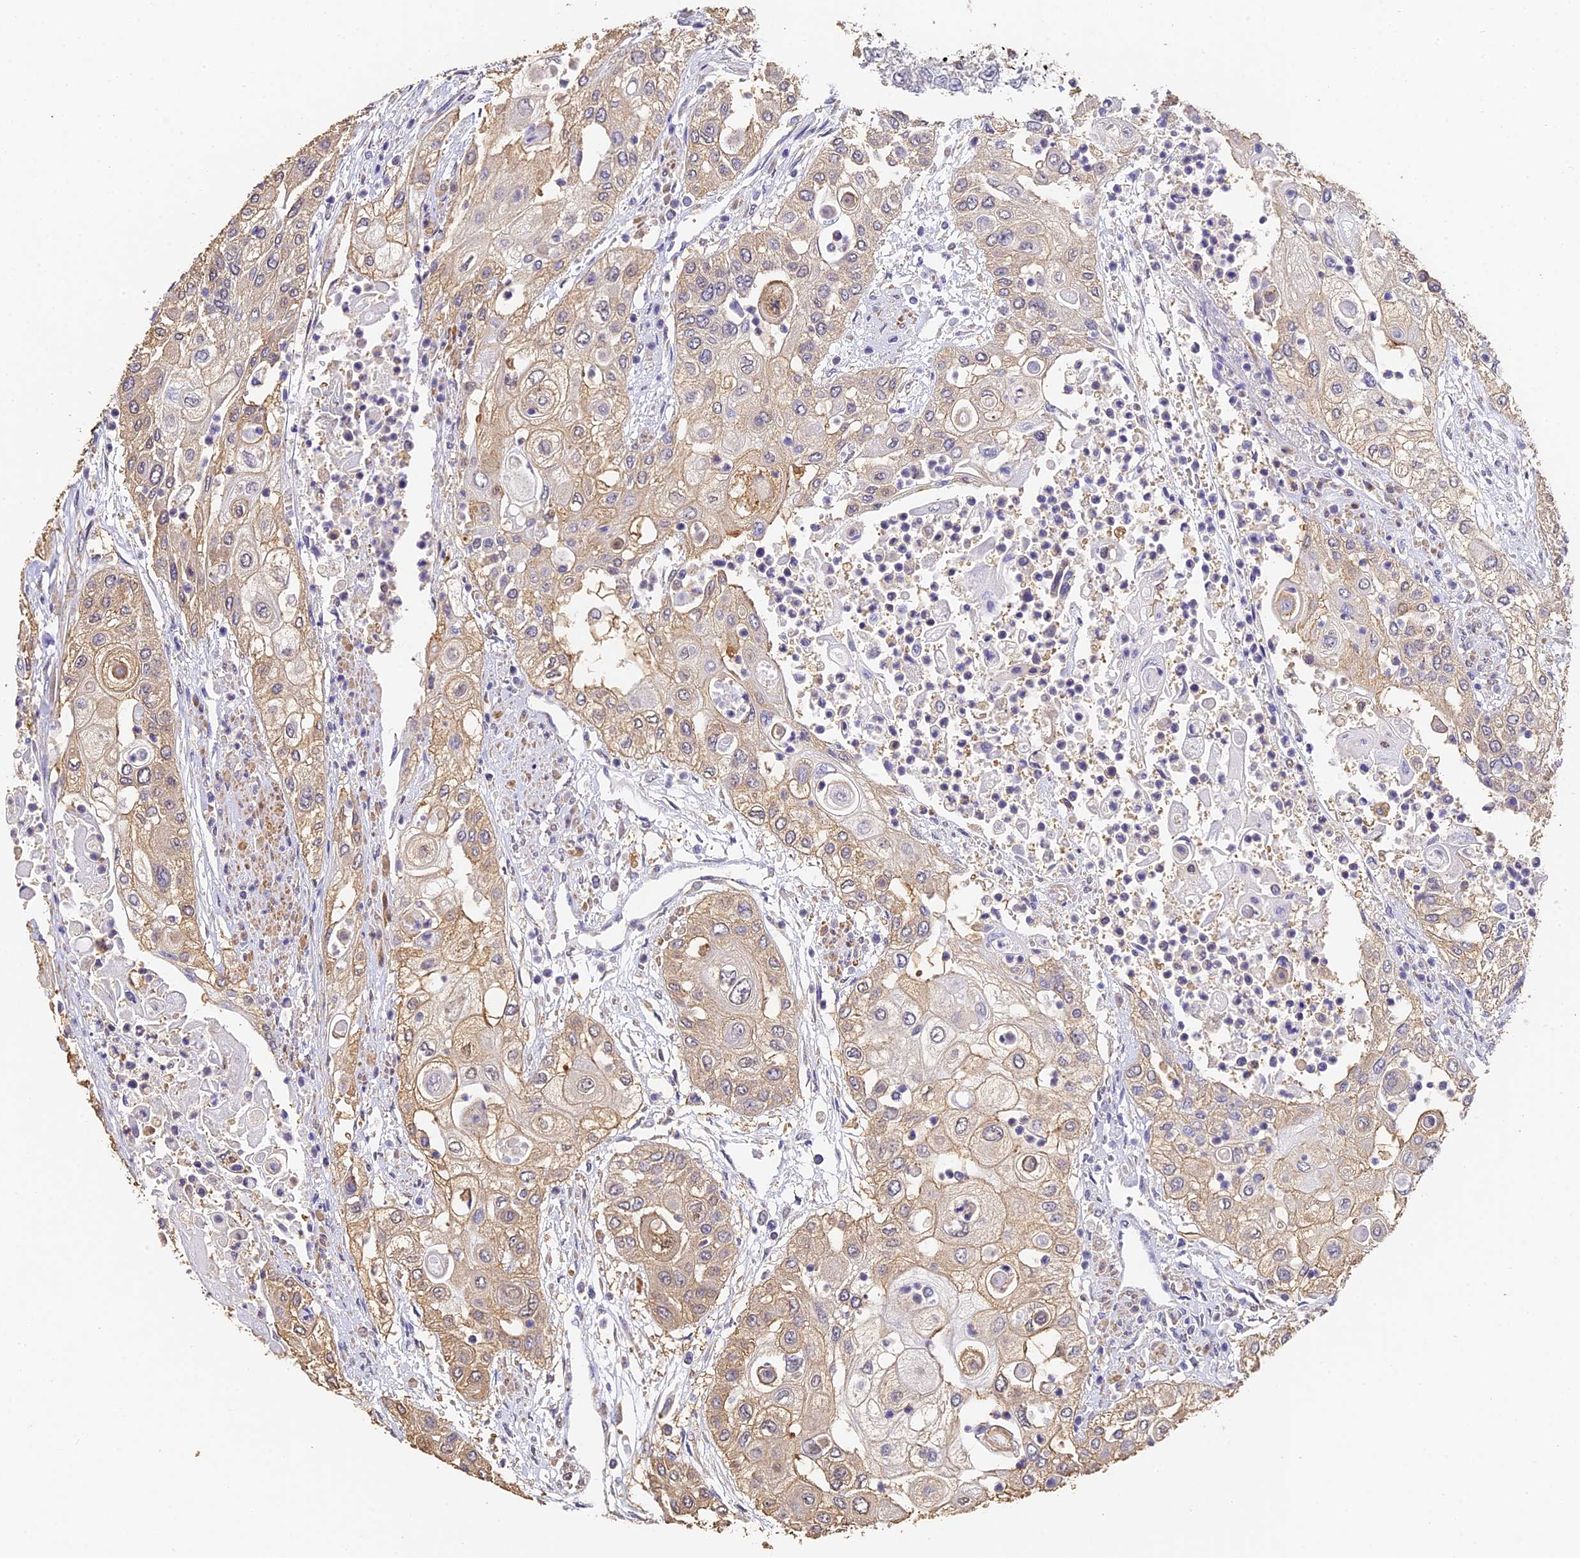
{"staining": {"intensity": "weak", "quantity": "25%-75%", "location": "cytoplasmic/membranous"}, "tissue": "urothelial cancer", "cell_type": "Tumor cells", "image_type": "cancer", "snomed": [{"axis": "morphology", "description": "Urothelial carcinoma, High grade"}, {"axis": "topography", "description": "Urinary bladder"}], "caption": "Immunohistochemistry micrograph of high-grade urothelial carcinoma stained for a protein (brown), which exhibits low levels of weak cytoplasmic/membranous positivity in approximately 25%-75% of tumor cells.", "gene": "SLC11A1", "patient": {"sex": "female", "age": 79}}